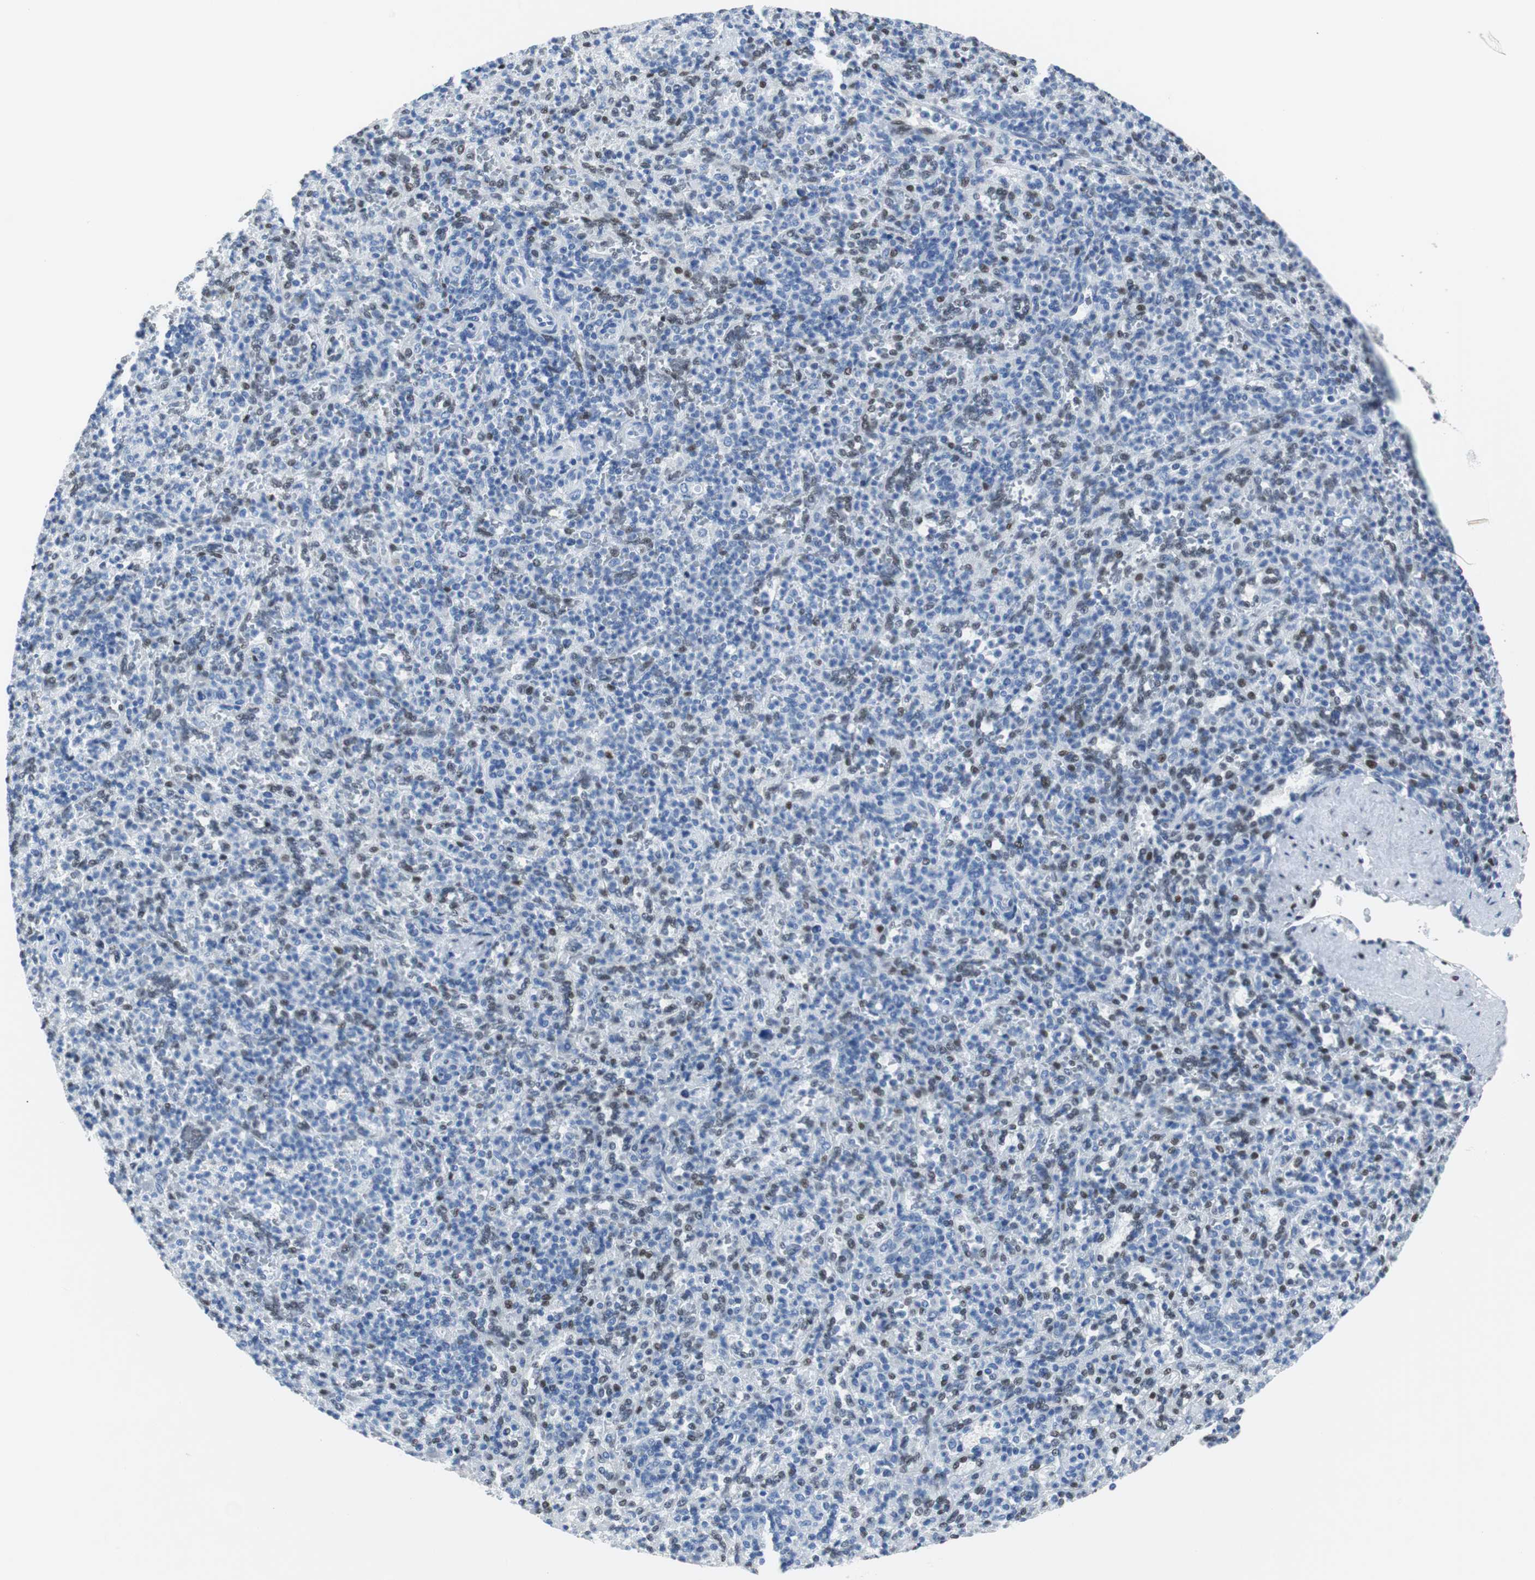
{"staining": {"intensity": "weak", "quantity": "<25%", "location": "nuclear"}, "tissue": "spleen", "cell_type": "Cells in red pulp", "image_type": "normal", "snomed": [{"axis": "morphology", "description": "Normal tissue, NOS"}, {"axis": "topography", "description": "Spleen"}], "caption": "Normal spleen was stained to show a protein in brown. There is no significant staining in cells in red pulp. Nuclei are stained in blue.", "gene": "JUN", "patient": {"sex": "male", "age": 36}}